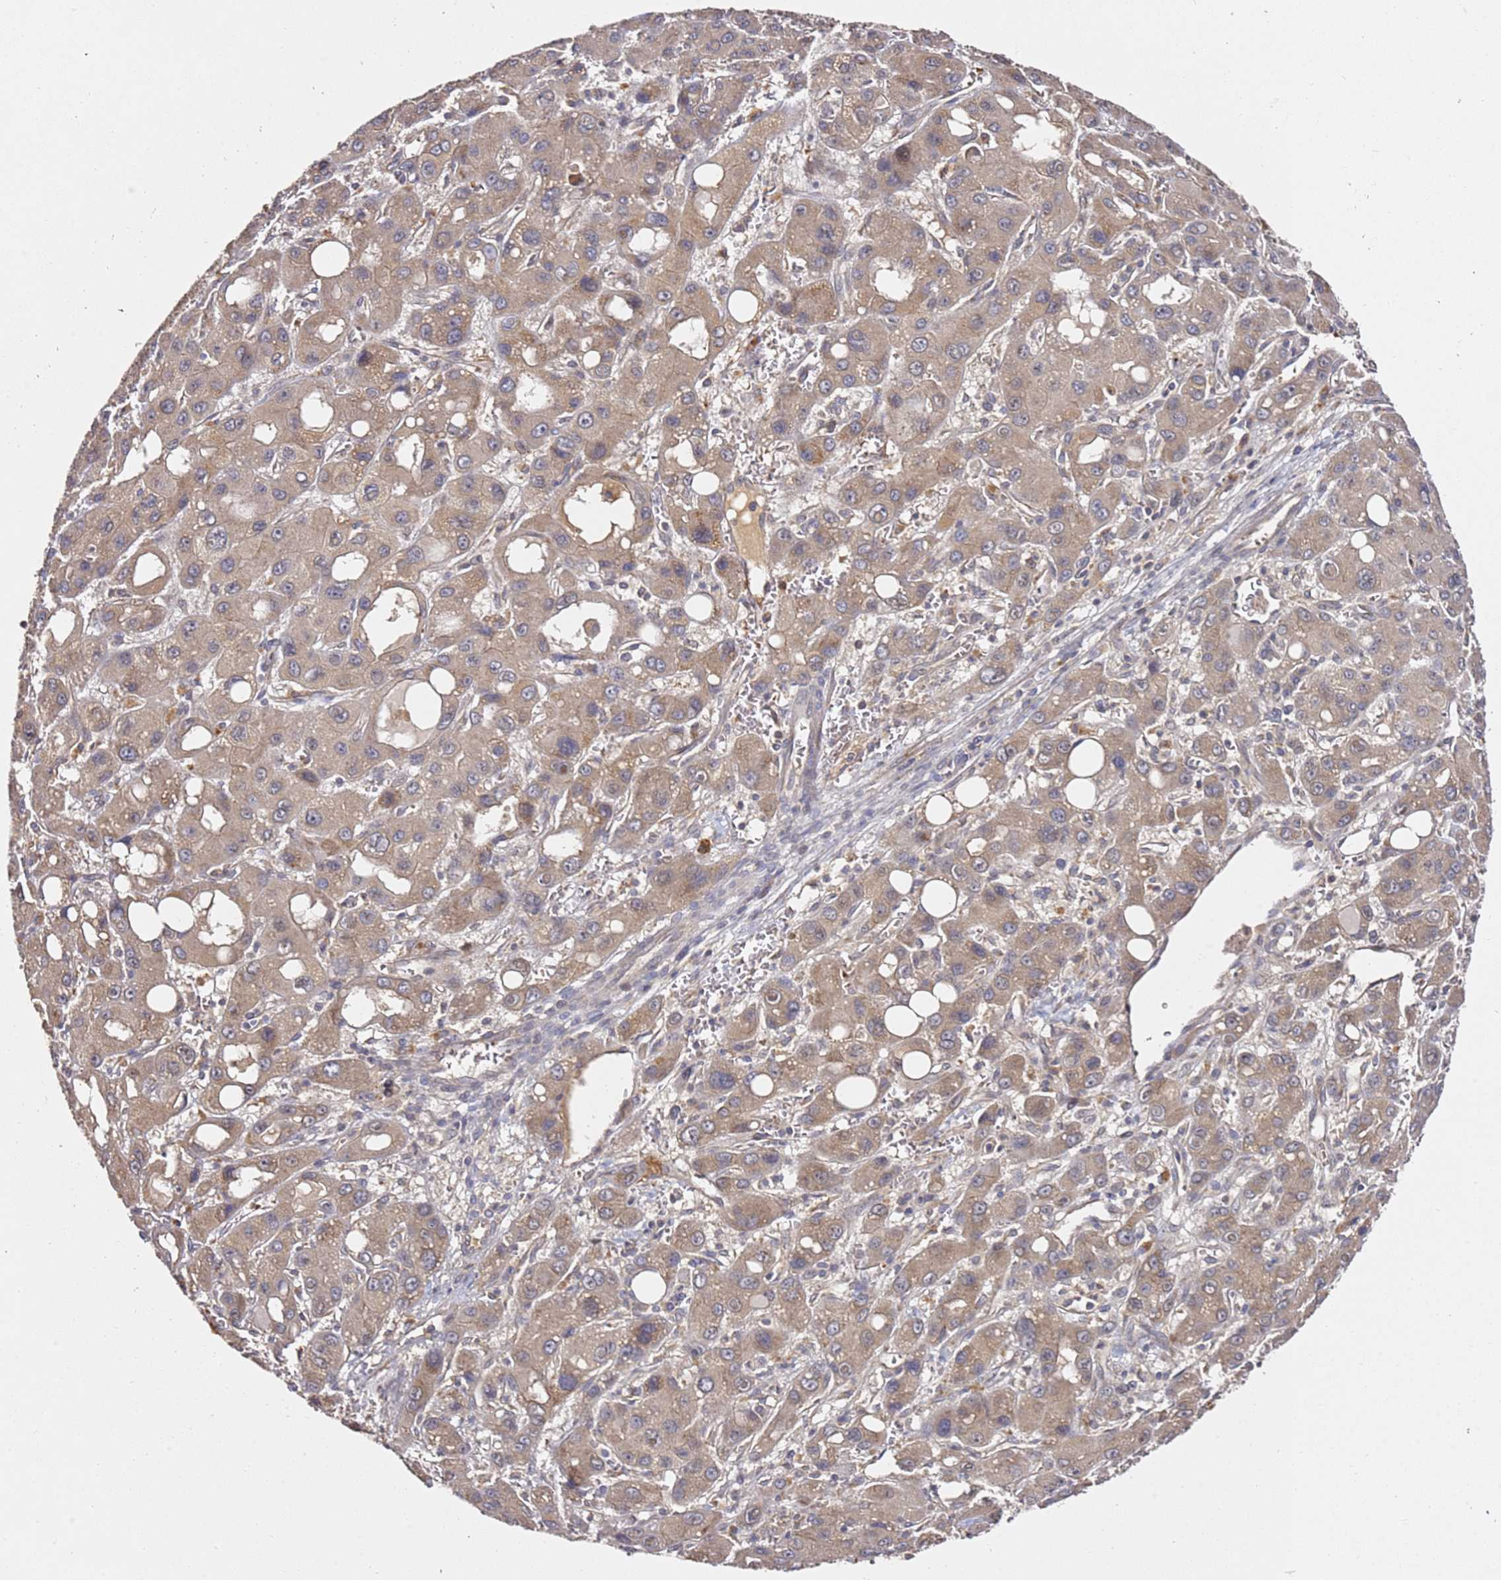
{"staining": {"intensity": "weak", "quantity": ">75%", "location": "cytoplasmic/membranous"}, "tissue": "liver cancer", "cell_type": "Tumor cells", "image_type": "cancer", "snomed": [{"axis": "morphology", "description": "Carcinoma, Hepatocellular, NOS"}, {"axis": "topography", "description": "Liver"}], "caption": "High-power microscopy captured an immunohistochemistry (IHC) micrograph of liver cancer (hepatocellular carcinoma), revealing weak cytoplasmic/membranous staining in approximately >75% of tumor cells.", "gene": "OSBPL2", "patient": {"sex": "male", "age": 55}}